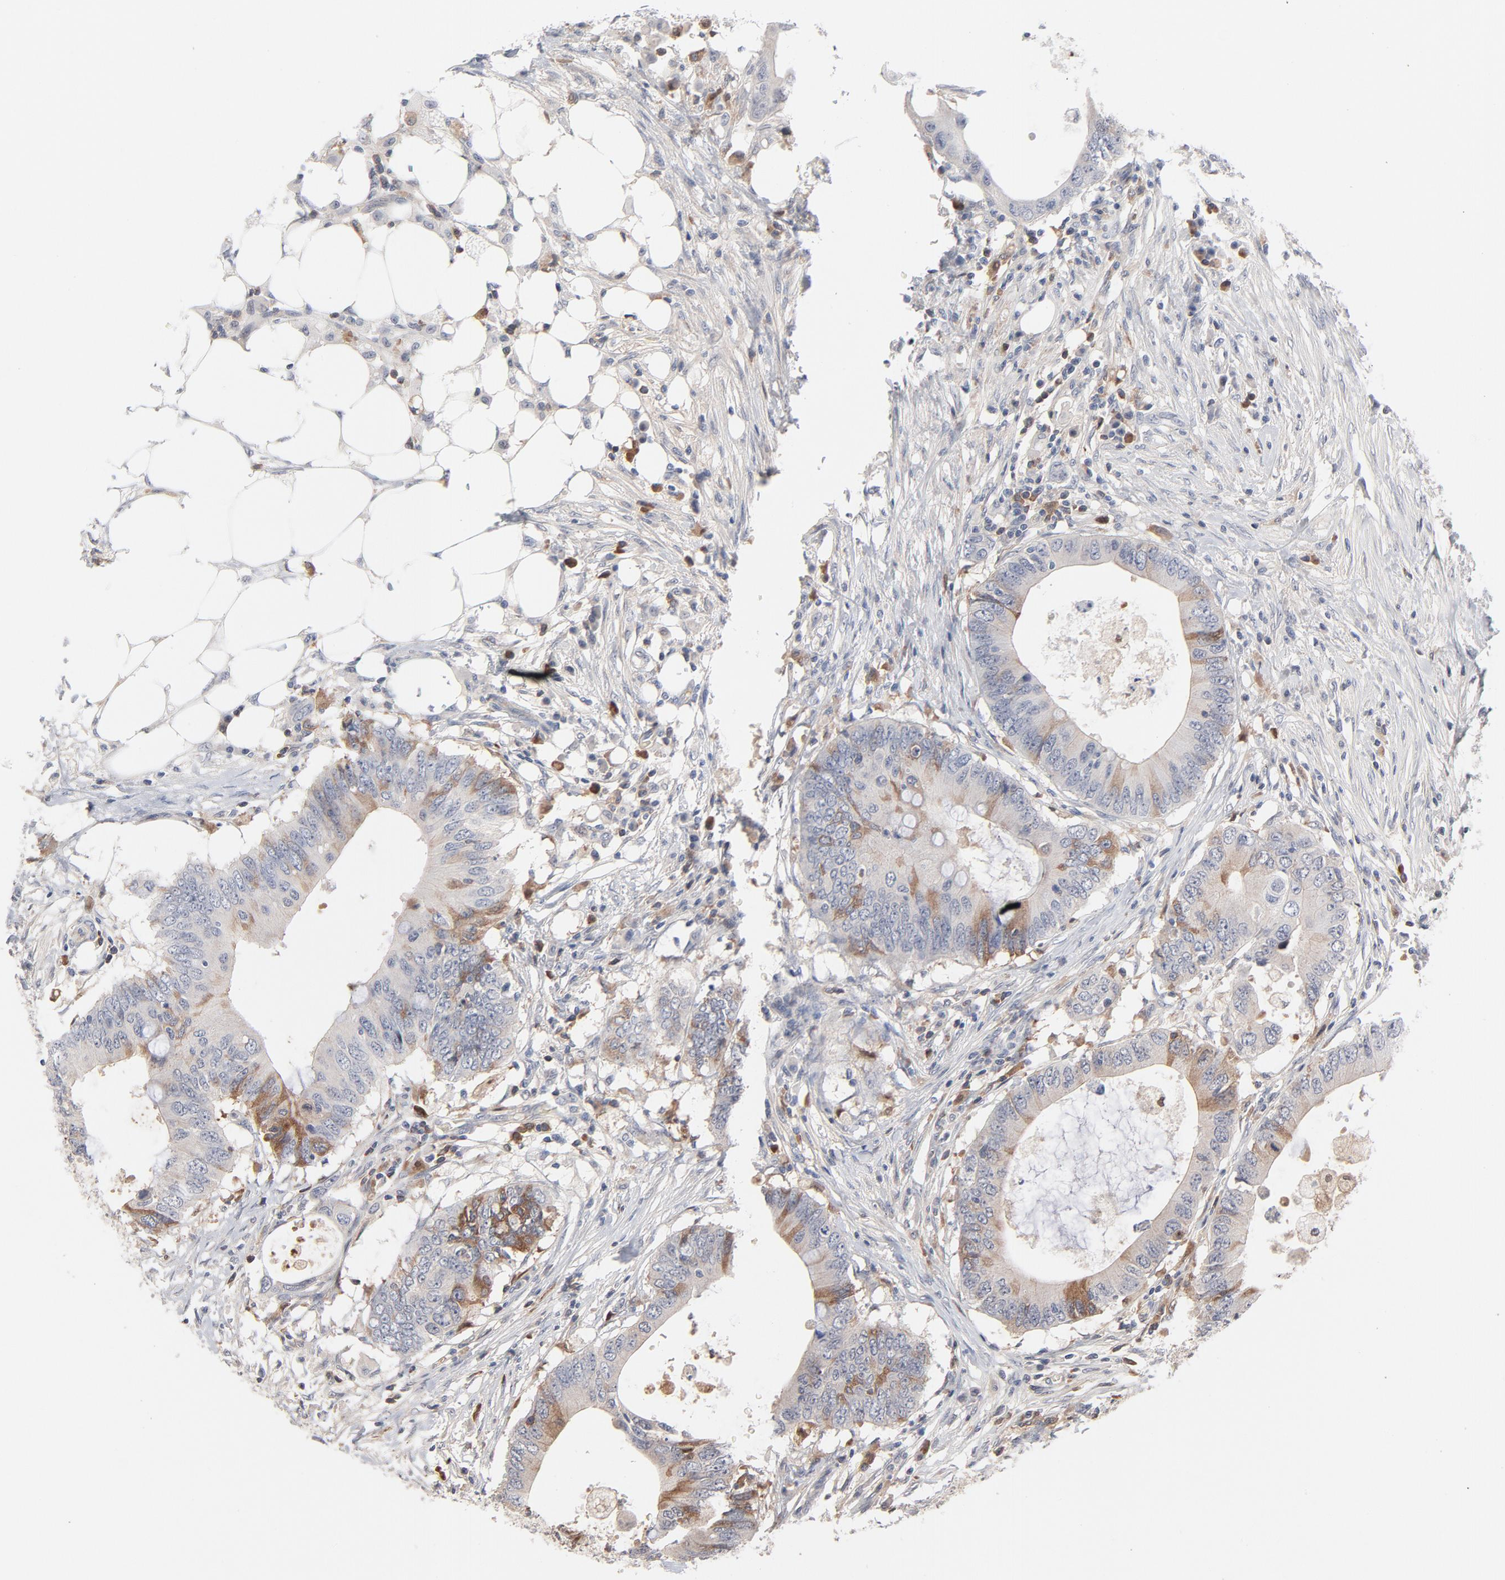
{"staining": {"intensity": "moderate", "quantity": "<25%", "location": "cytoplasmic/membranous"}, "tissue": "colorectal cancer", "cell_type": "Tumor cells", "image_type": "cancer", "snomed": [{"axis": "morphology", "description": "Adenocarcinoma, NOS"}, {"axis": "topography", "description": "Colon"}], "caption": "Immunohistochemistry (IHC) of colorectal cancer (adenocarcinoma) reveals low levels of moderate cytoplasmic/membranous expression in approximately <25% of tumor cells. (IHC, brightfield microscopy, high magnification).", "gene": "SERPINA4", "patient": {"sex": "male", "age": 71}}